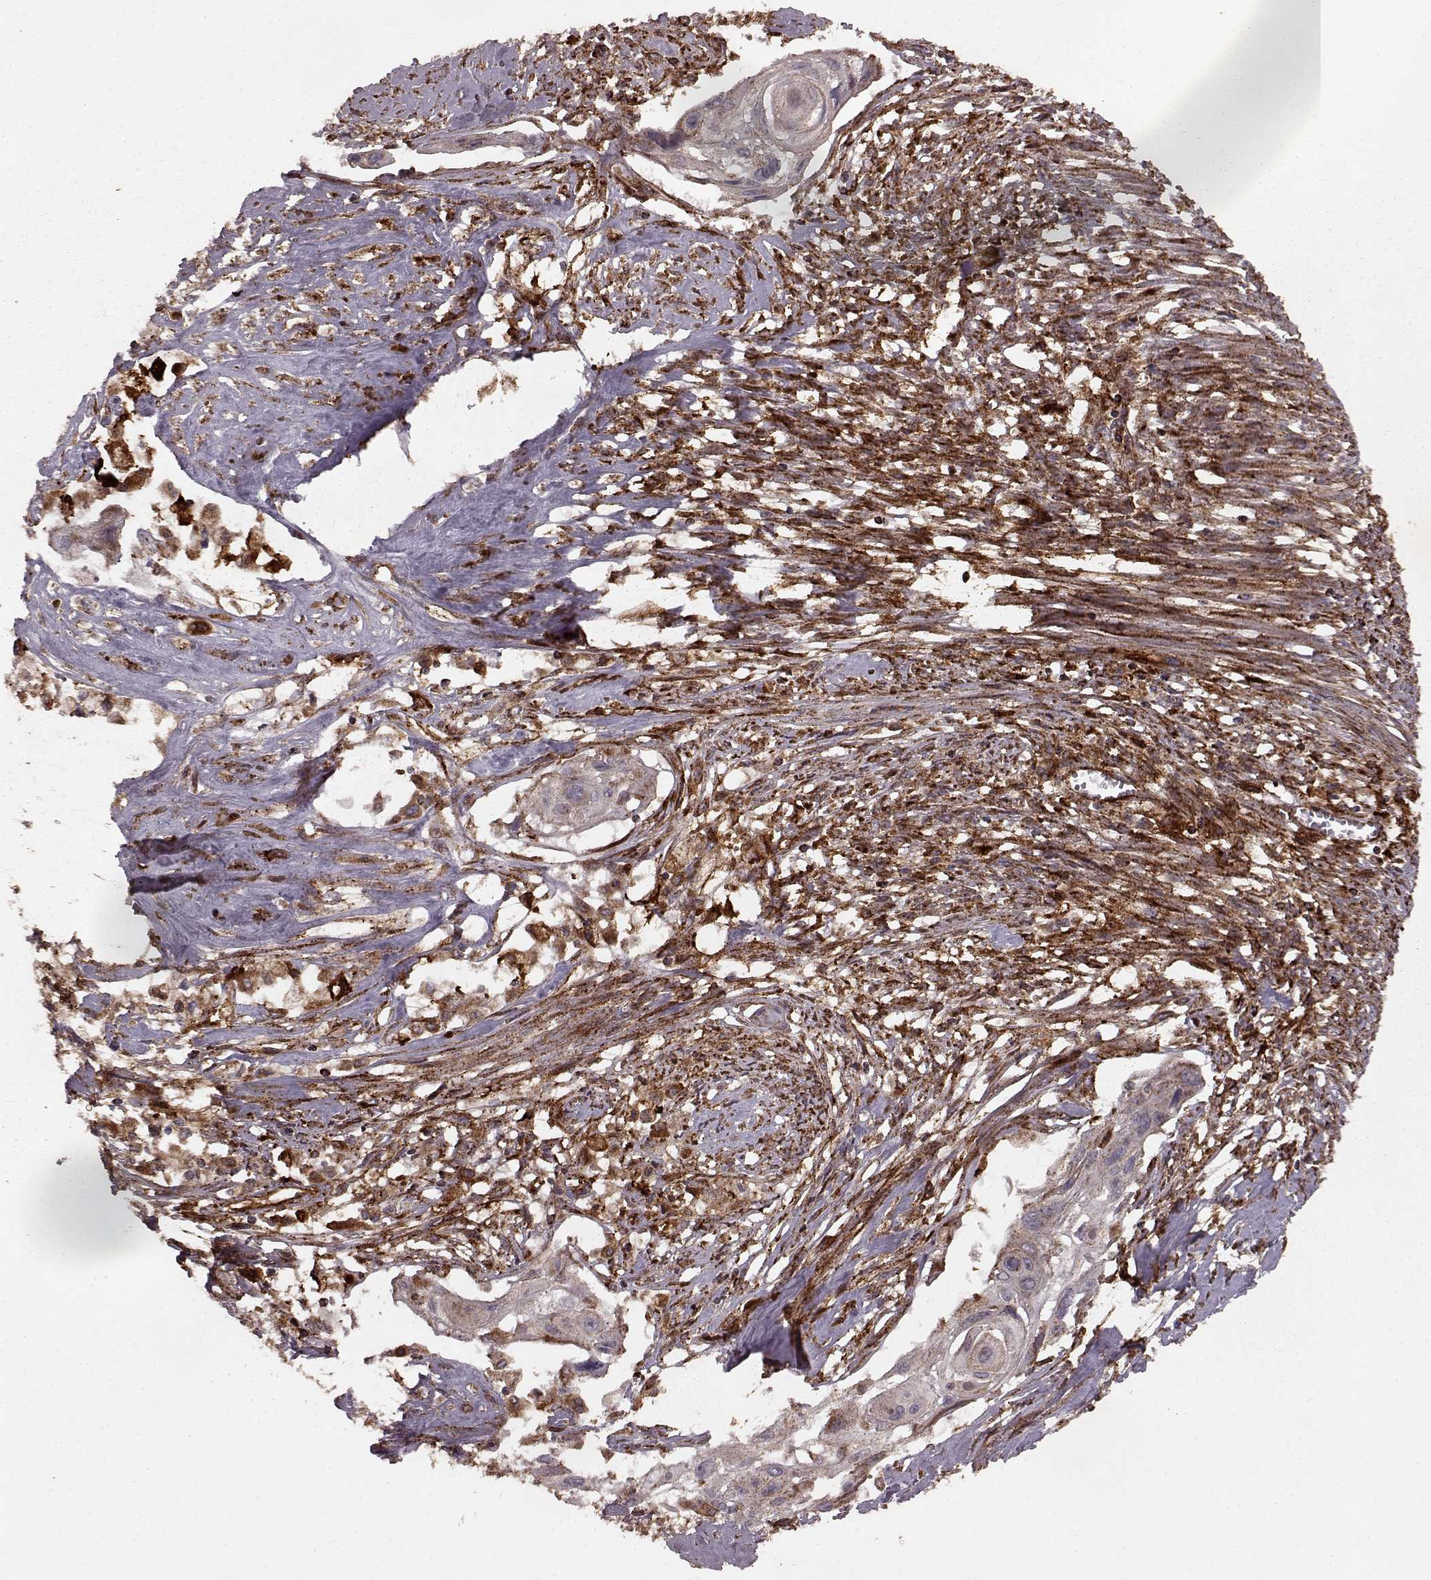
{"staining": {"intensity": "weak", "quantity": "25%-75%", "location": "cytoplasmic/membranous"}, "tissue": "cervical cancer", "cell_type": "Tumor cells", "image_type": "cancer", "snomed": [{"axis": "morphology", "description": "Squamous cell carcinoma, NOS"}, {"axis": "topography", "description": "Cervix"}], "caption": "Protein expression analysis of cervical squamous cell carcinoma reveals weak cytoplasmic/membranous expression in approximately 25%-75% of tumor cells. The staining was performed using DAB, with brown indicating positive protein expression. Nuclei are stained blue with hematoxylin.", "gene": "FXN", "patient": {"sex": "female", "age": 49}}